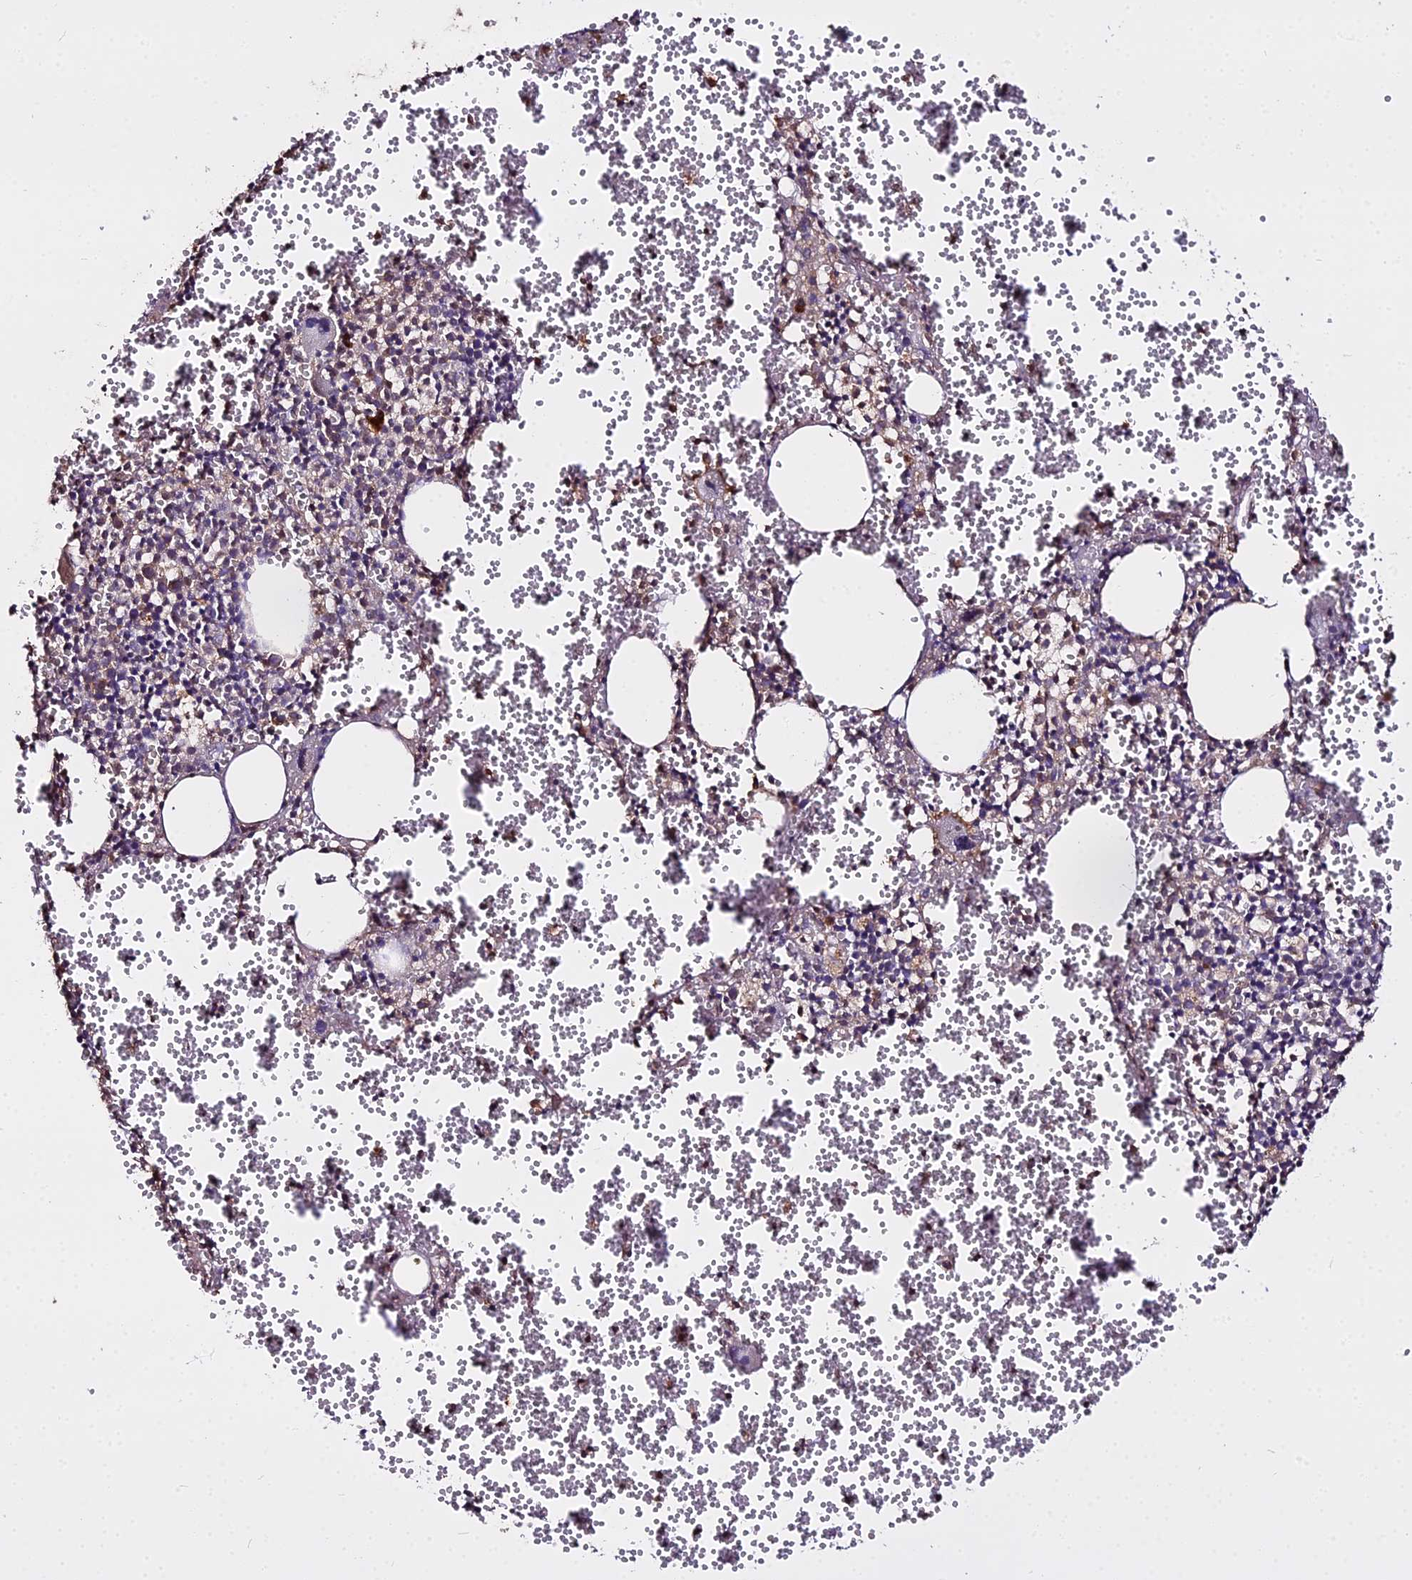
{"staining": {"intensity": "moderate", "quantity": "25%-75%", "location": "cytoplasmic/membranous"}, "tissue": "bone marrow", "cell_type": "Hematopoietic cells", "image_type": "normal", "snomed": [{"axis": "morphology", "description": "Normal tissue, NOS"}, {"axis": "topography", "description": "Bone marrow"}], "caption": "Protein expression analysis of normal human bone marrow reveals moderate cytoplasmic/membranous positivity in about 25%-75% of hematopoietic cells. (Brightfield microscopy of DAB IHC at high magnification).", "gene": "METTL13", "patient": {"sex": "female", "age": 77}}